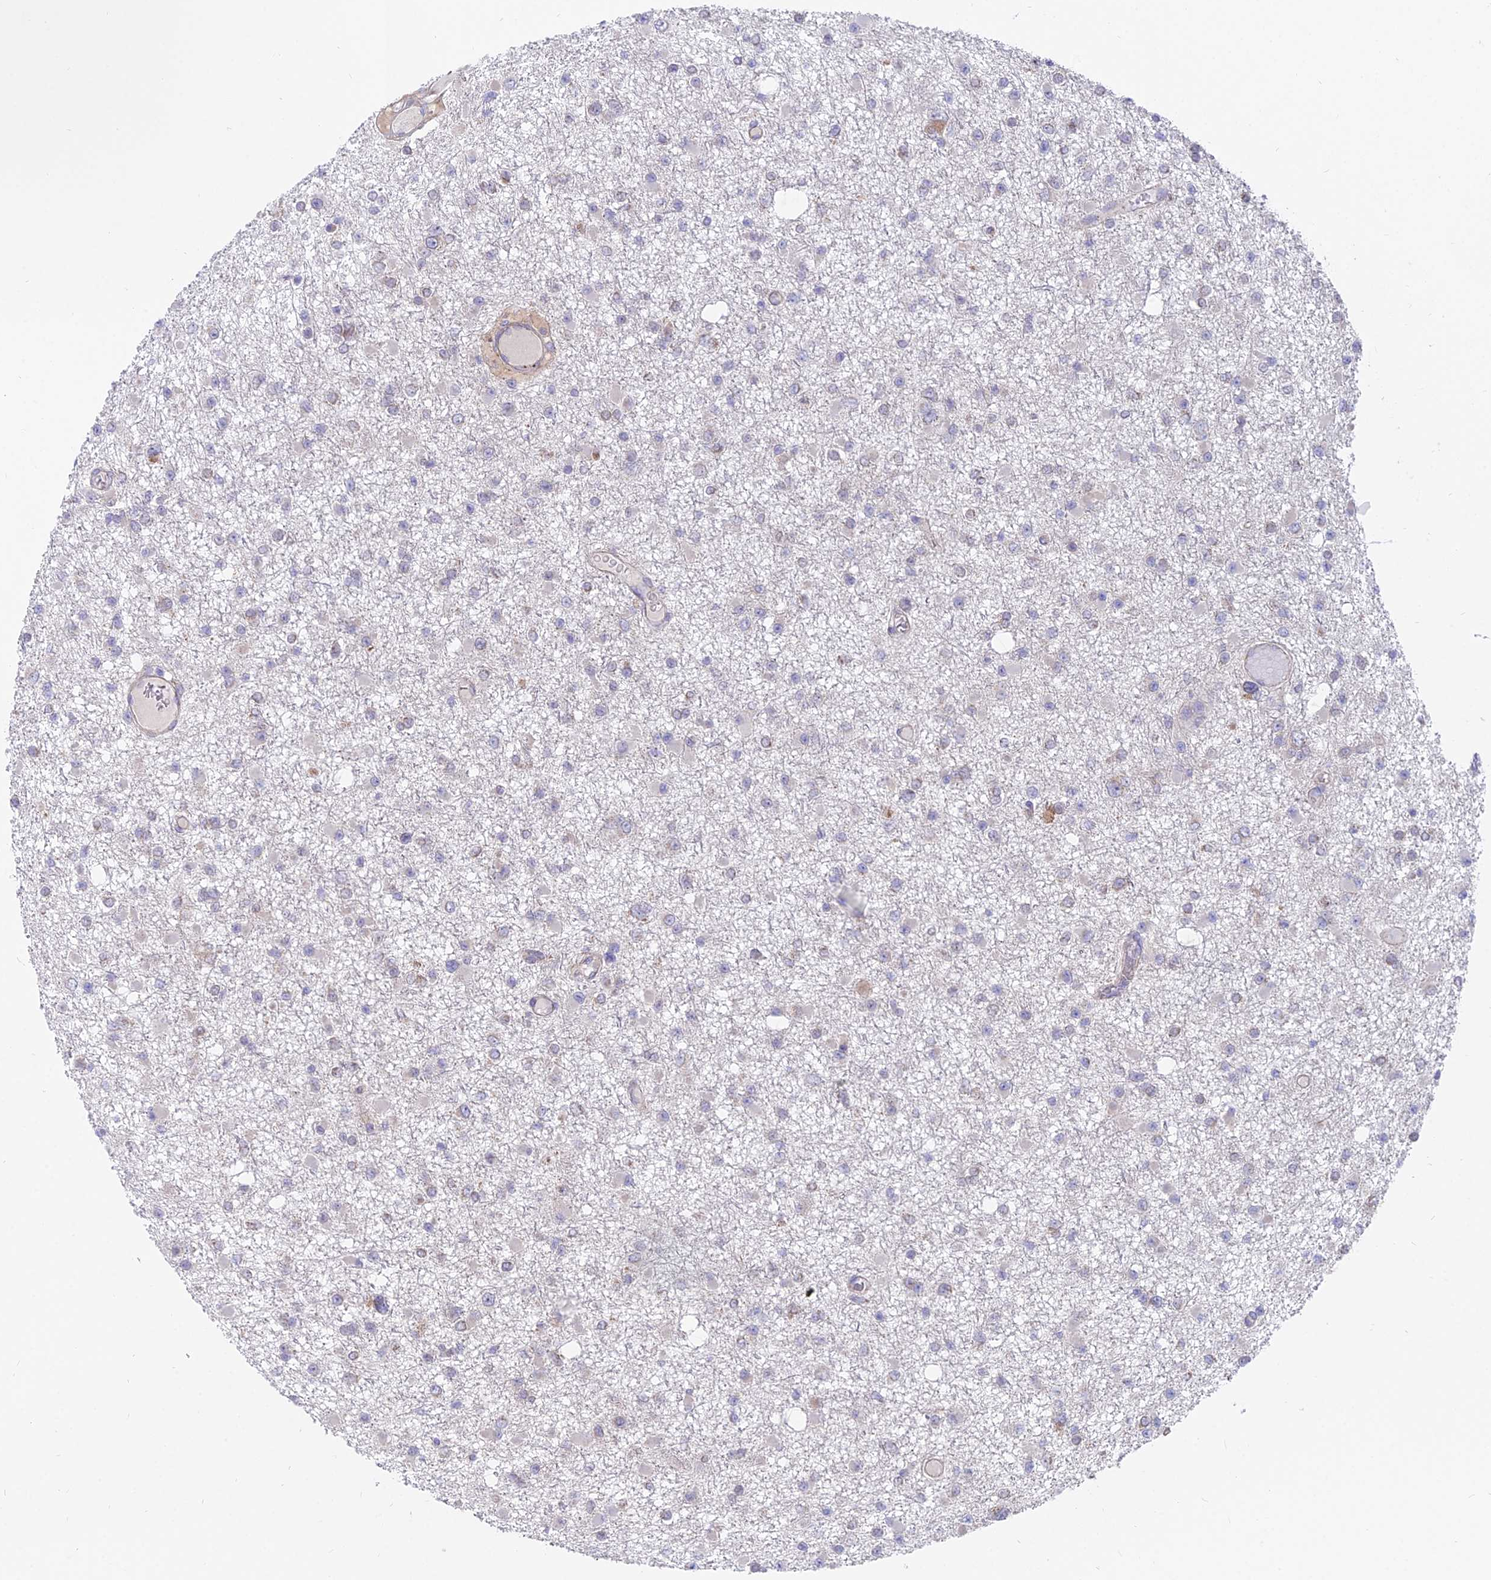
{"staining": {"intensity": "negative", "quantity": "none", "location": "none"}, "tissue": "glioma", "cell_type": "Tumor cells", "image_type": "cancer", "snomed": [{"axis": "morphology", "description": "Glioma, malignant, Low grade"}, {"axis": "topography", "description": "Brain"}], "caption": "Immunohistochemical staining of human glioma reveals no significant expression in tumor cells. Nuclei are stained in blue.", "gene": "TBC1D20", "patient": {"sex": "female", "age": 22}}